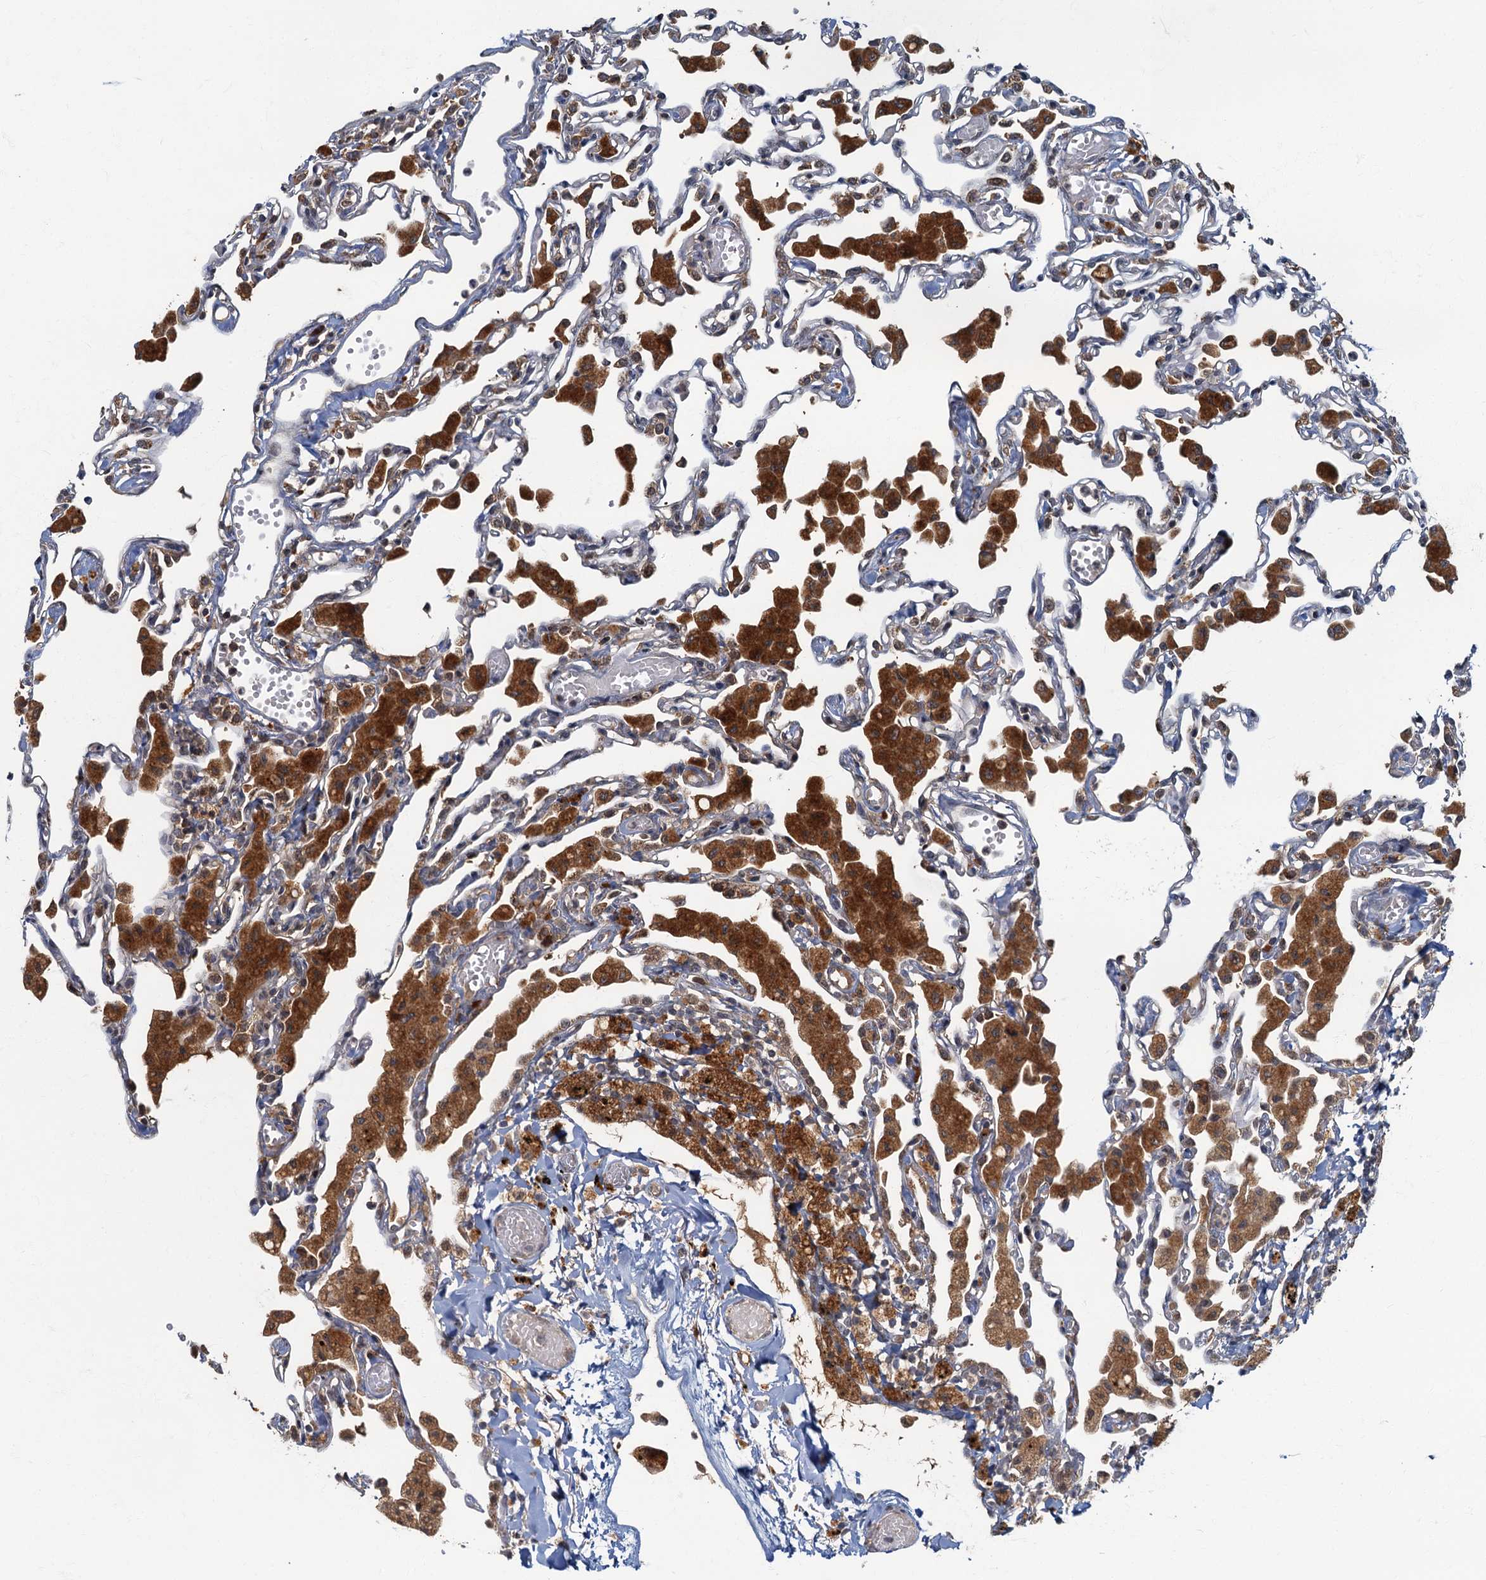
{"staining": {"intensity": "moderate", "quantity": "<25%", "location": "cytoplasmic/membranous"}, "tissue": "lung", "cell_type": "Alveolar cells", "image_type": "normal", "snomed": [{"axis": "morphology", "description": "Normal tissue, NOS"}, {"axis": "topography", "description": "Bronchus"}, {"axis": "topography", "description": "Lung"}], "caption": "IHC histopathology image of normal lung stained for a protein (brown), which displays low levels of moderate cytoplasmic/membranous expression in approximately <25% of alveolar cells.", "gene": "WDCP", "patient": {"sex": "female", "age": 49}}